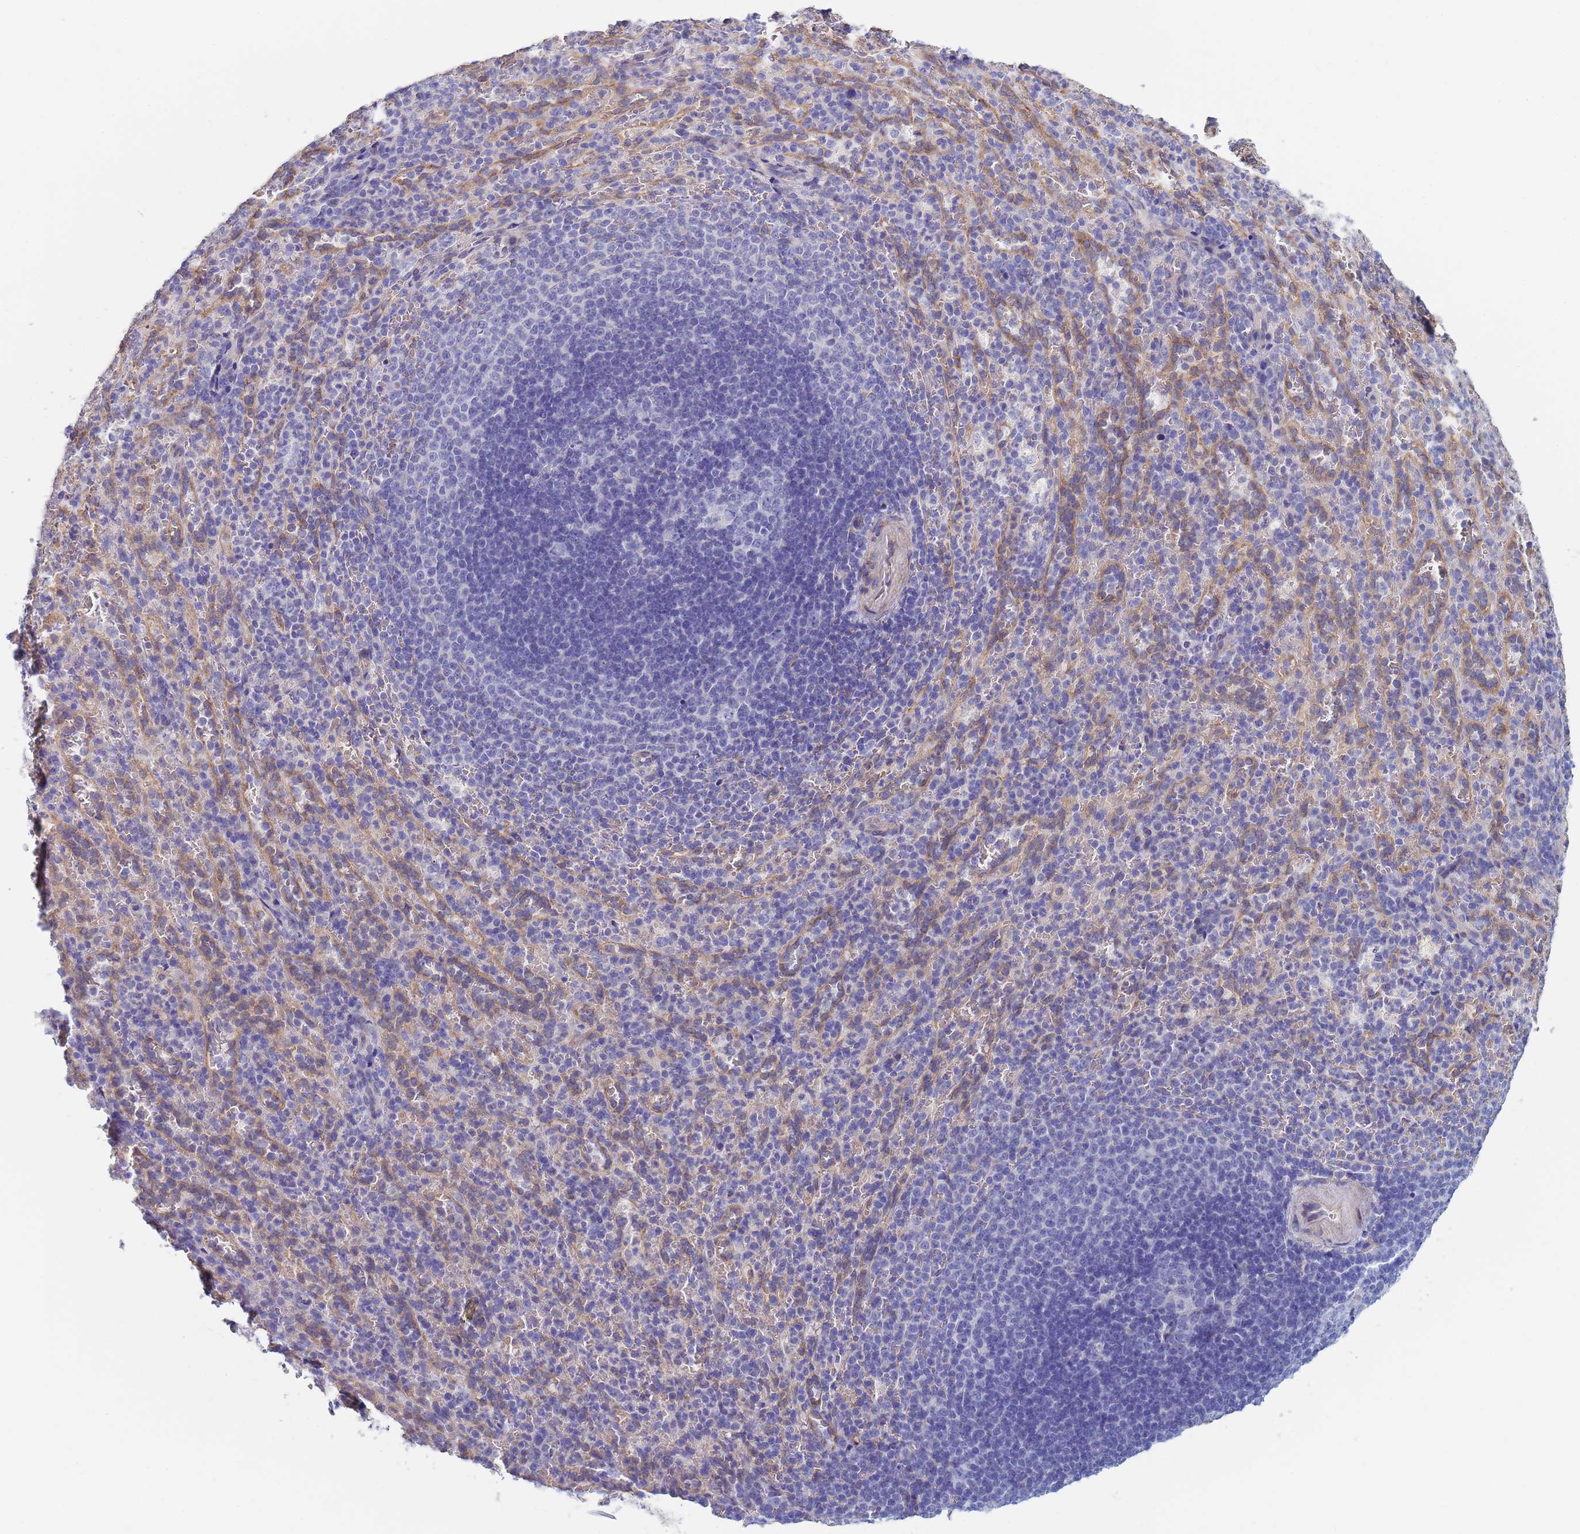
{"staining": {"intensity": "negative", "quantity": "none", "location": "none"}, "tissue": "spleen", "cell_type": "Cells in red pulp", "image_type": "normal", "snomed": [{"axis": "morphology", "description": "Normal tissue, NOS"}, {"axis": "topography", "description": "Spleen"}], "caption": "This is a micrograph of immunohistochemistry (IHC) staining of normal spleen, which shows no positivity in cells in red pulp.", "gene": "GDAP2", "patient": {"sex": "female", "age": 21}}